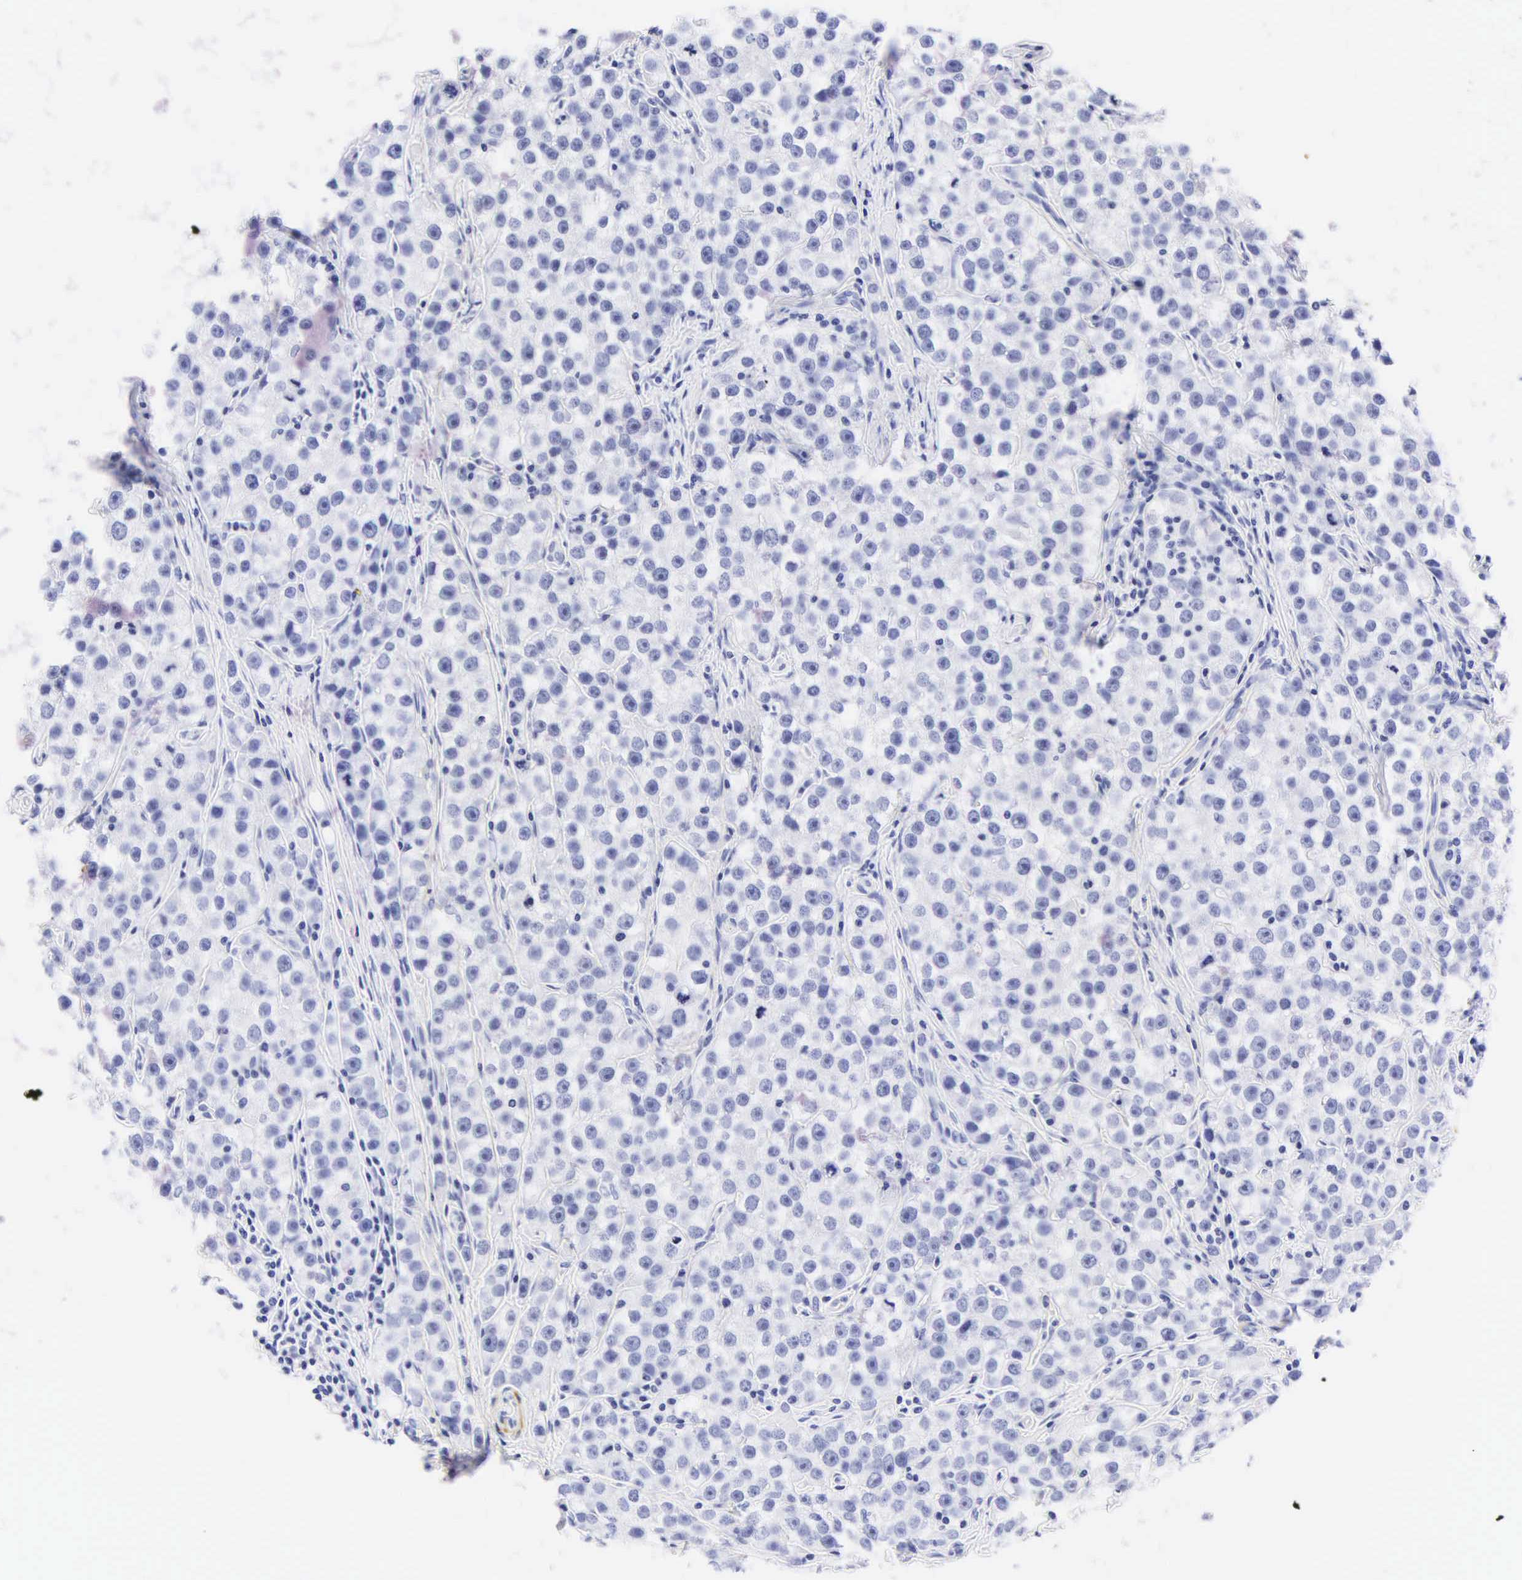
{"staining": {"intensity": "negative", "quantity": "none", "location": "none"}, "tissue": "testis cancer", "cell_type": "Tumor cells", "image_type": "cancer", "snomed": [{"axis": "morphology", "description": "Seminoma, NOS"}, {"axis": "topography", "description": "Testis"}], "caption": "There is no significant staining in tumor cells of seminoma (testis).", "gene": "DES", "patient": {"sex": "male", "age": 32}}